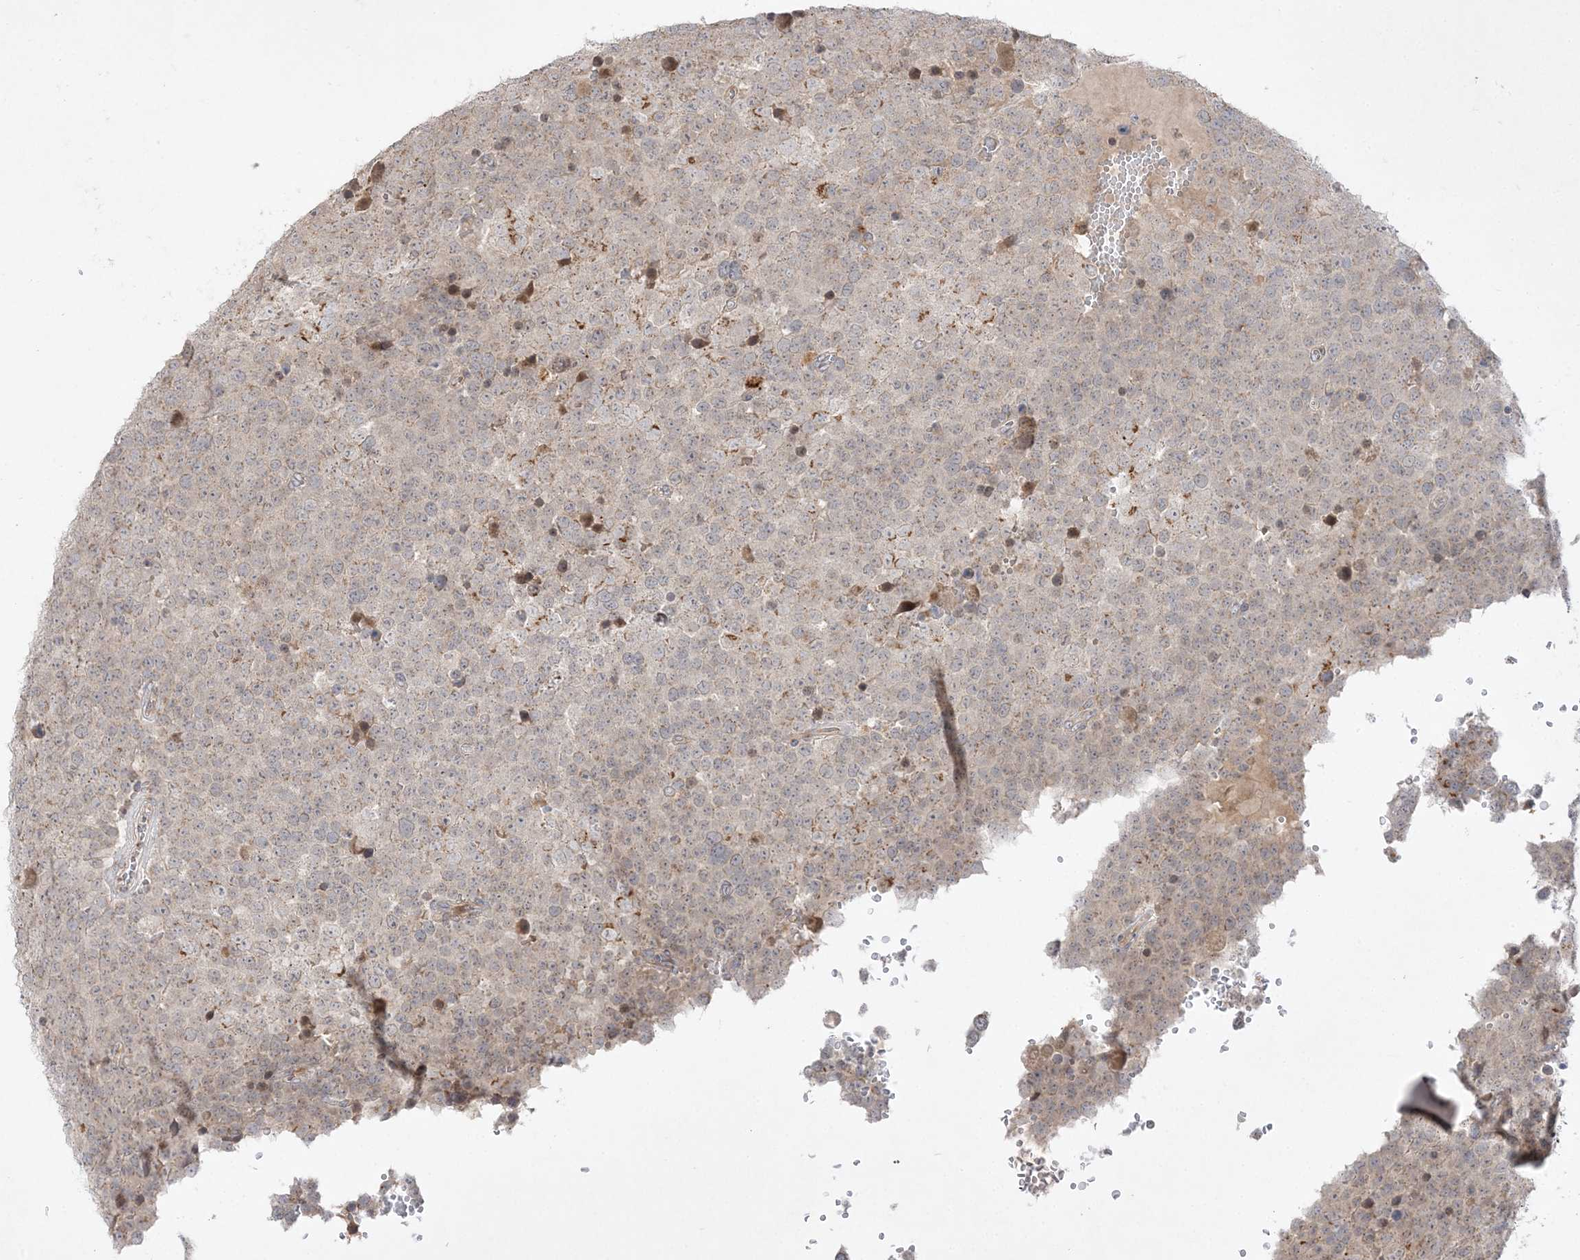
{"staining": {"intensity": "weak", "quantity": "<25%", "location": "cytoplasmic/membranous"}, "tissue": "testis cancer", "cell_type": "Tumor cells", "image_type": "cancer", "snomed": [{"axis": "morphology", "description": "Seminoma, NOS"}, {"axis": "topography", "description": "Testis"}], "caption": "DAB (3,3'-diaminobenzidine) immunohistochemical staining of testis cancer exhibits no significant positivity in tumor cells.", "gene": "CLNK", "patient": {"sex": "male", "age": 71}}